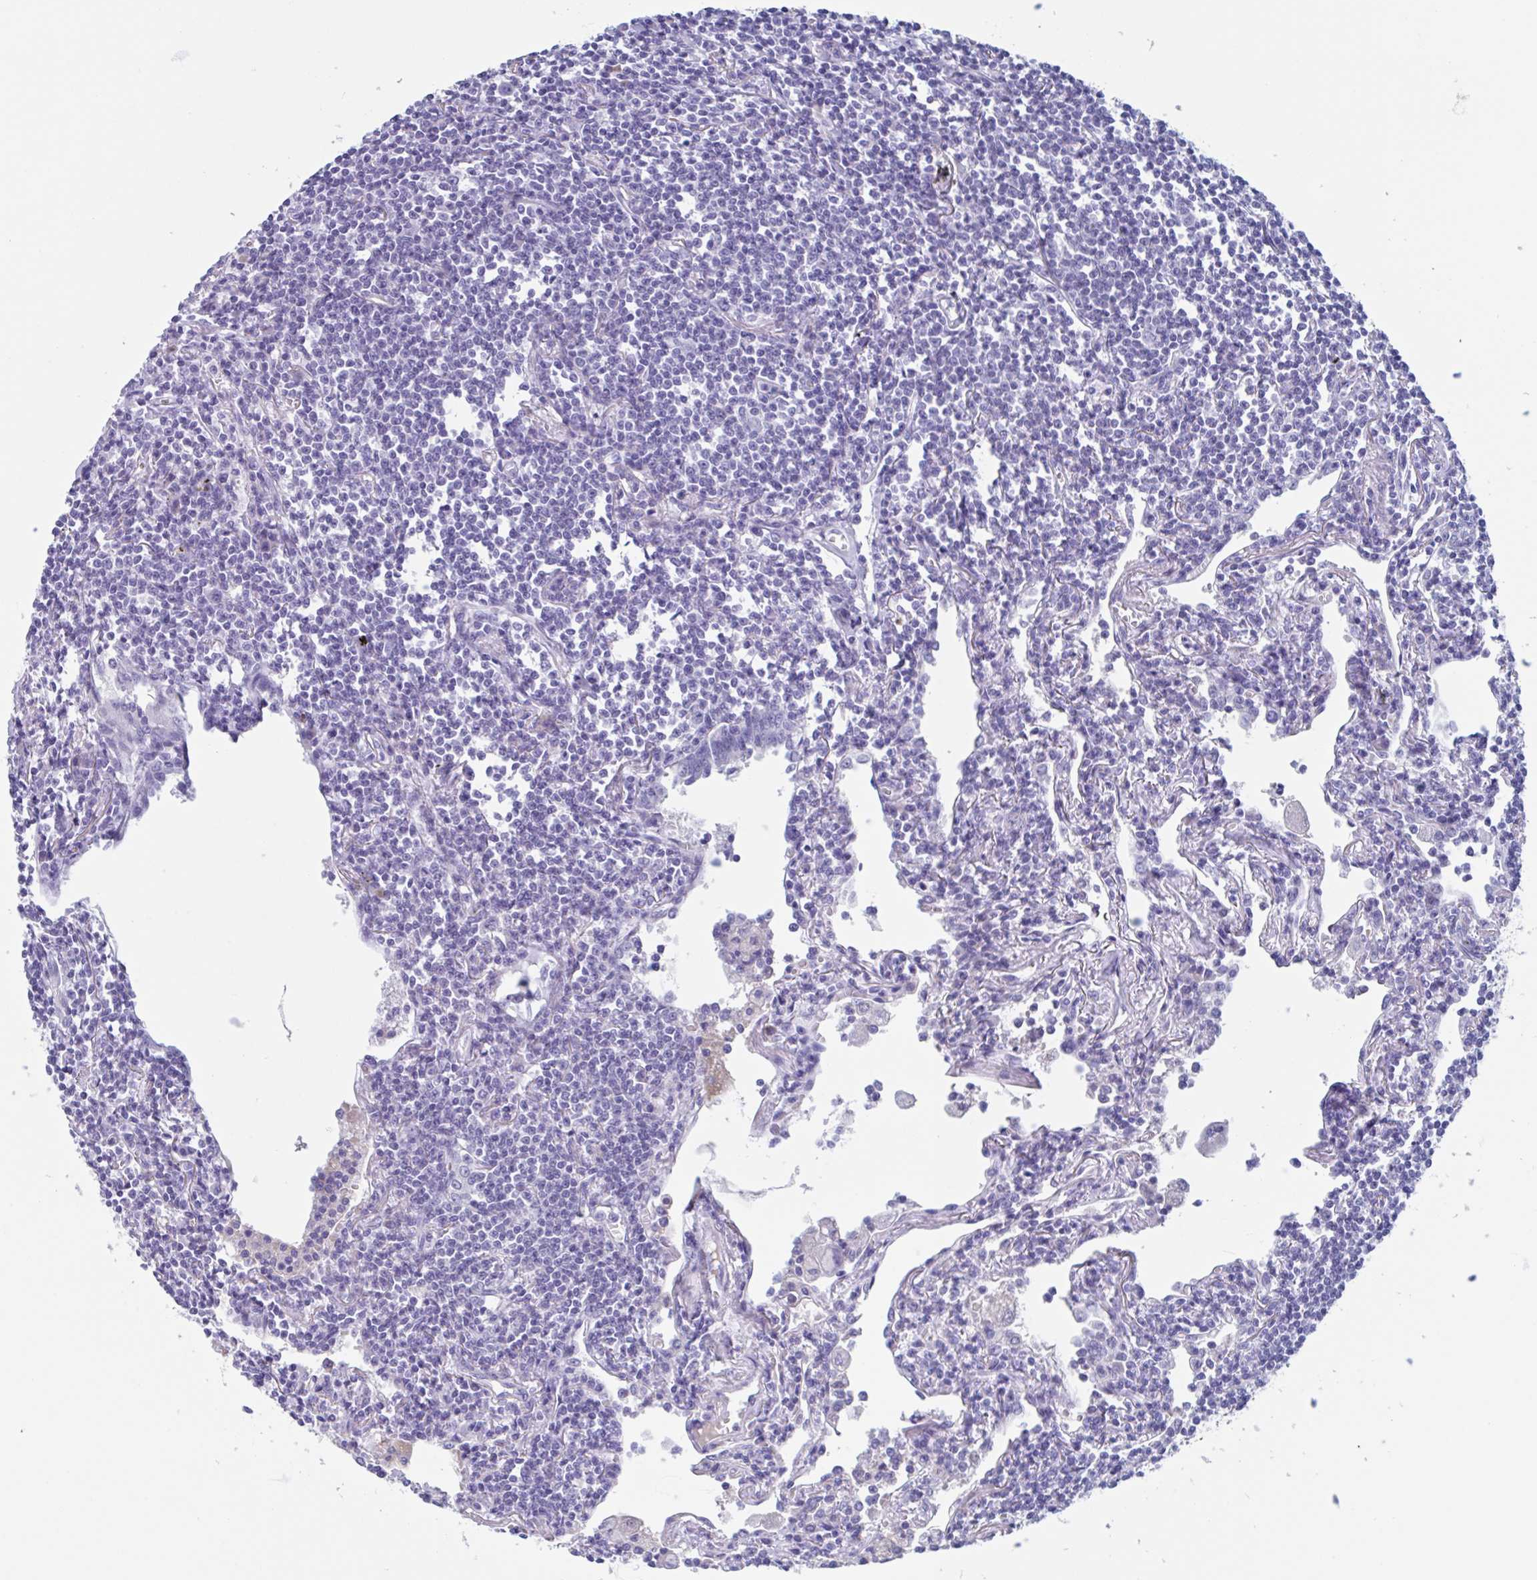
{"staining": {"intensity": "negative", "quantity": "none", "location": "none"}, "tissue": "lymphoma", "cell_type": "Tumor cells", "image_type": "cancer", "snomed": [{"axis": "morphology", "description": "Malignant lymphoma, non-Hodgkin's type, Low grade"}, {"axis": "topography", "description": "Lung"}], "caption": "Tumor cells show no significant protein expression in lymphoma.", "gene": "USP35", "patient": {"sex": "female", "age": 71}}